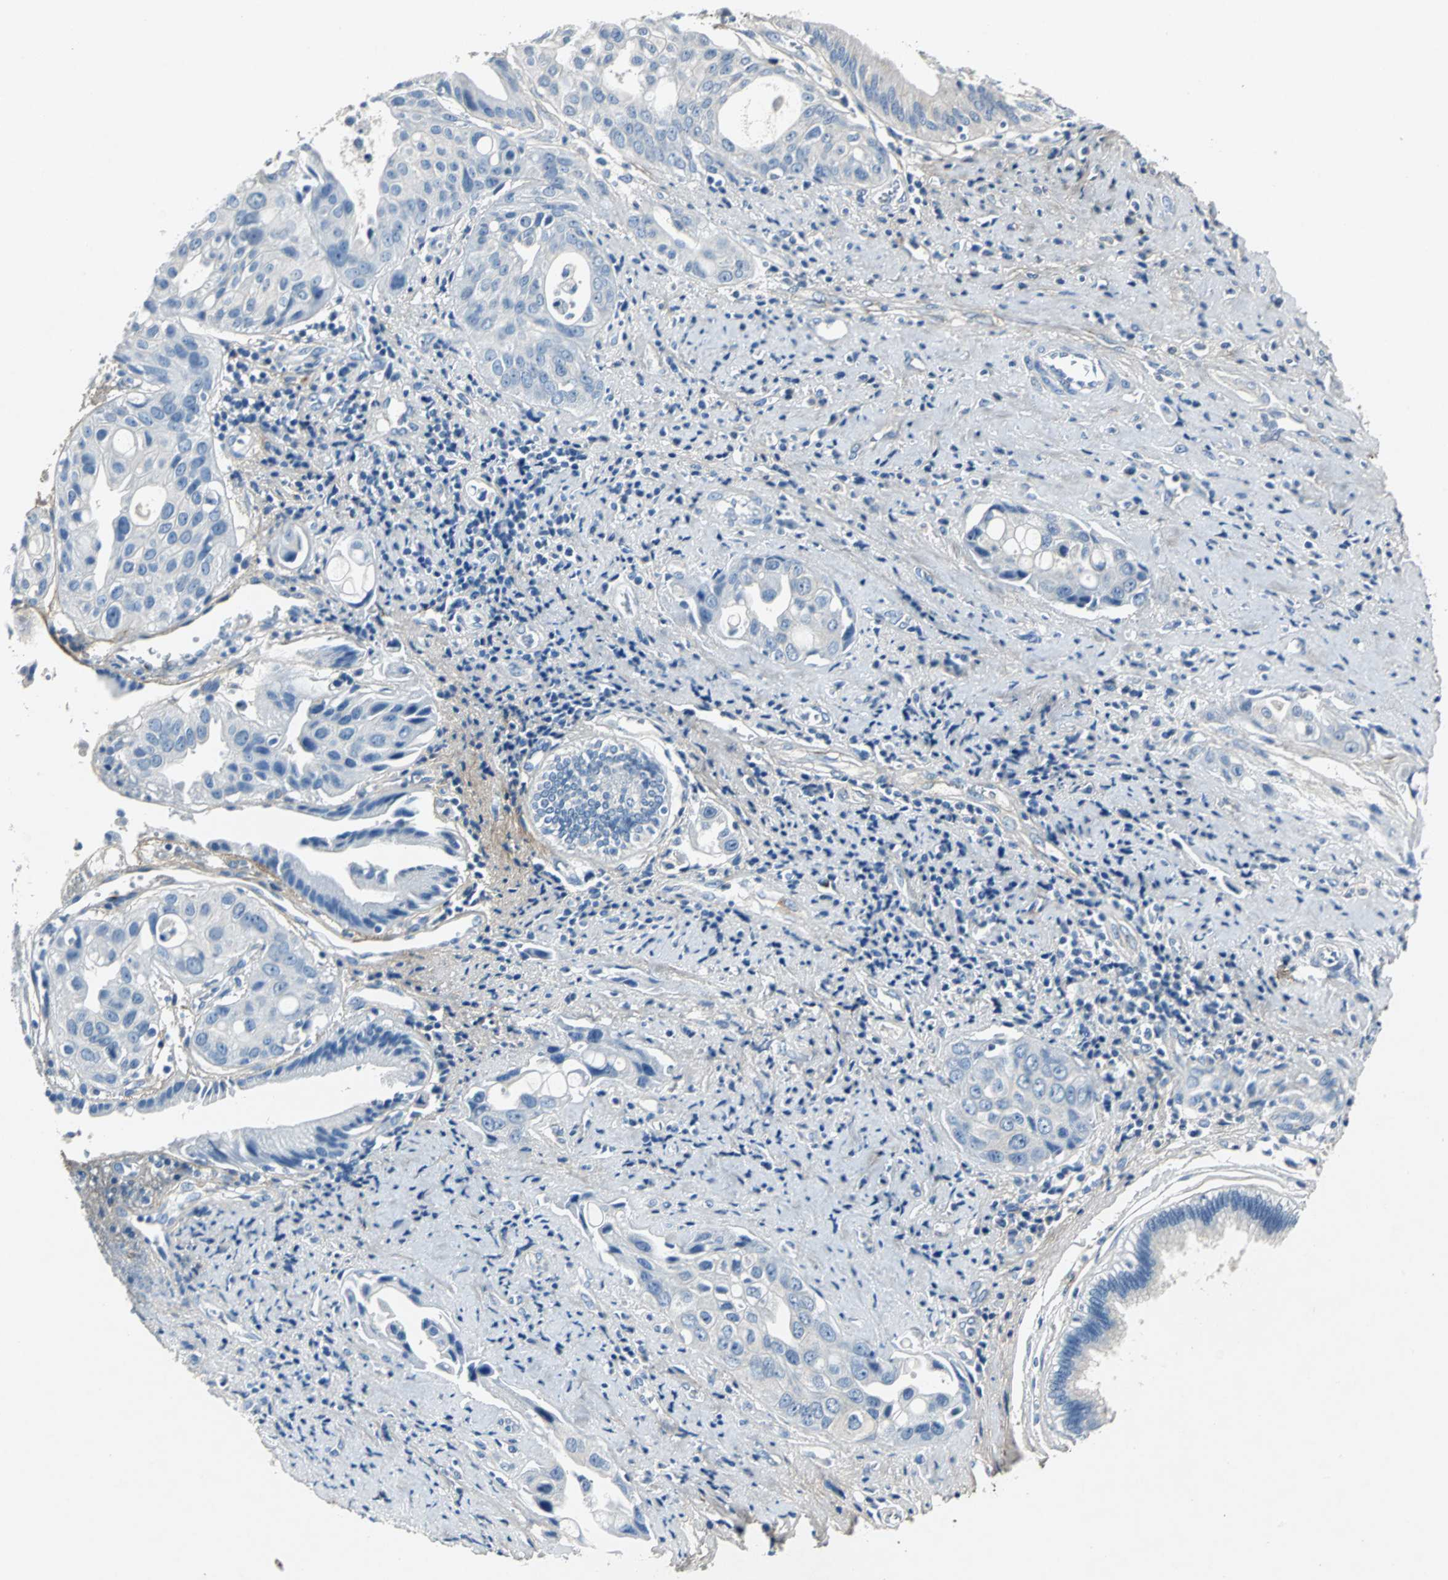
{"staining": {"intensity": "negative", "quantity": "none", "location": "none"}, "tissue": "pancreatic cancer", "cell_type": "Tumor cells", "image_type": "cancer", "snomed": [{"axis": "morphology", "description": "Adenocarcinoma, NOS"}, {"axis": "topography", "description": "Pancreas"}], "caption": "This is an immunohistochemistry micrograph of pancreatic adenocarcinoma. There is no expression in tumor cells.", "gene": "EFNB3", "patient": {"sex": "female", "age": 60}}